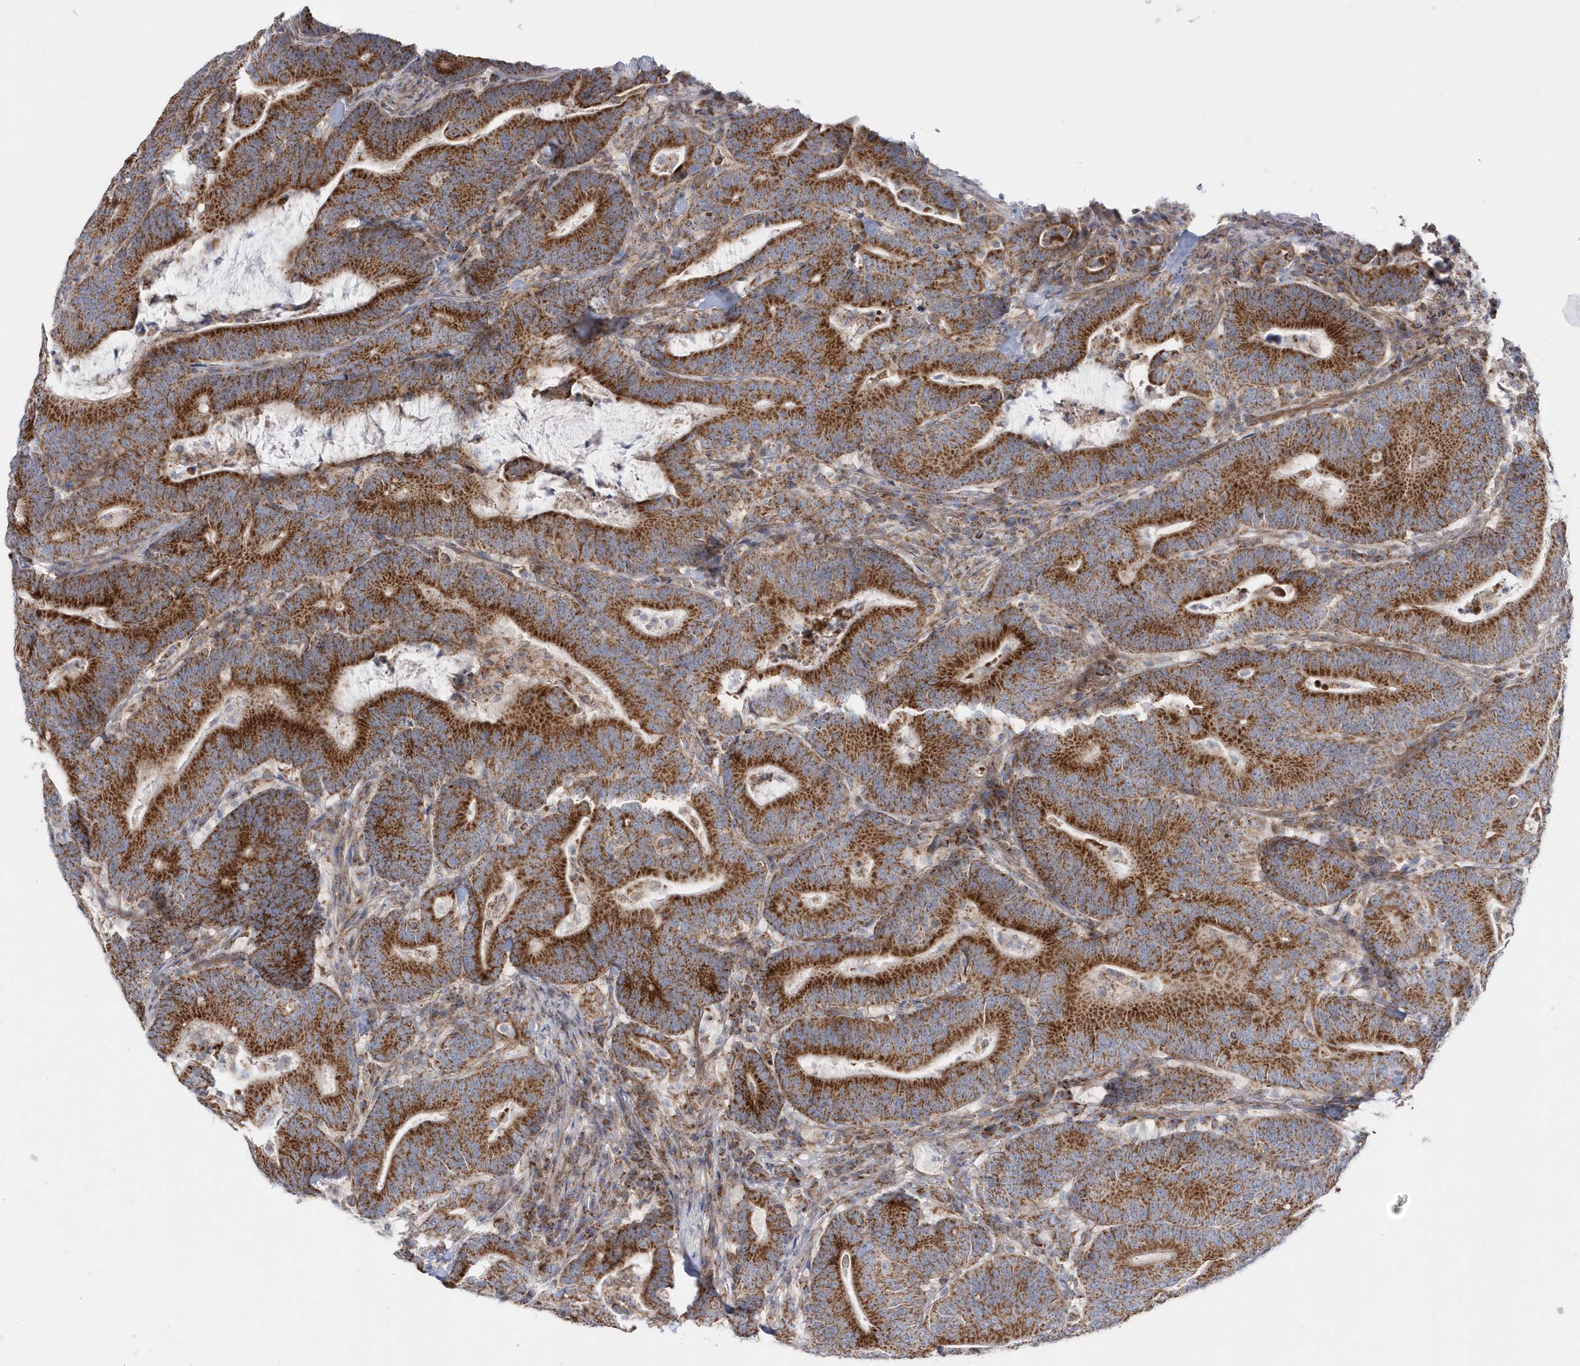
{"staining": {"intensity": "strong", "quantity": ">75%", "location": "cytoplasmic/membranous"}, "tissue": "colorectal cancer", "cell_type": "Tumor cells", "image_type": "cancer", "snomed": [{"axis": "morphology", "description": "Adenocarcinoma, NOS"}, {"axis": "topography", "description": "Colon"}], "caption": "A high amount of strong cytoplasmic/membranous staining is present in about >75% of tumor cells in adenocarcinoma (colorectal) tissue. Nuclei are stained in blue.", "gene": "OPA1", "patient": {"sex": "female", "age": 66}}